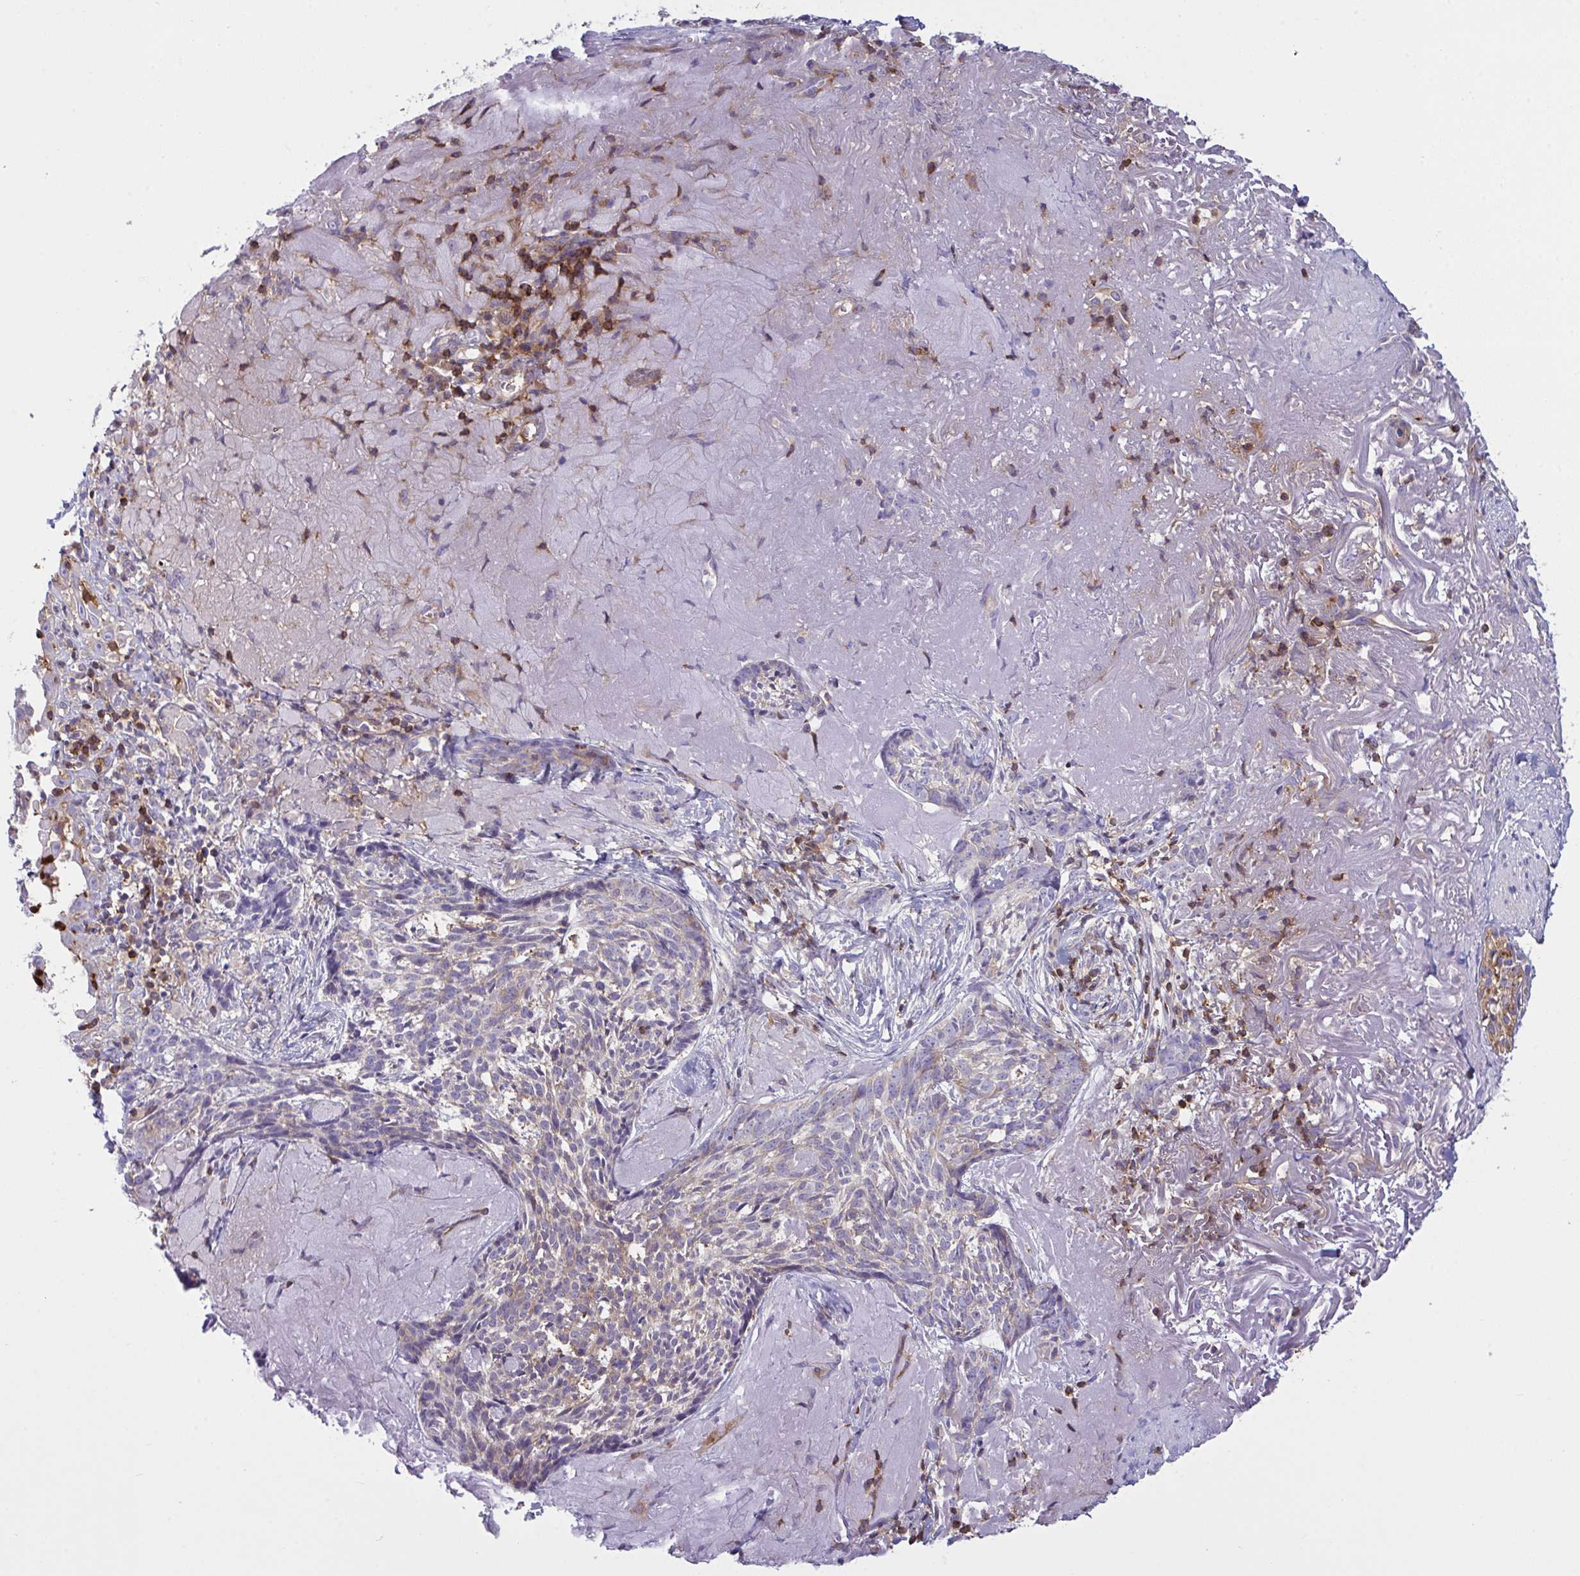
{"staining": {"intensity": "weak", "quantity": "25%-75%", "location": "cytoplasmic/membranous"}, "tissue": "skin cancer", "cell_type": "Tumor cells", "image_type": "cancer", "snomed": [{"axis": "morphology", "description": "Basal cell carcinoma"}, {"axis": "topography", "description": "Skin"}, {"axis": "topography", "description": "Skin of face"}], "caption": "Approximately 25%-75% of tumor cells in human skin cancer (basal cell carcinoma) show weak cytoplasmic/membranous protein positivity as visualized by brown immunohistochemical staining.", "gene": "TSC22D3", "patient": {"sex": "female", "age": 95}}